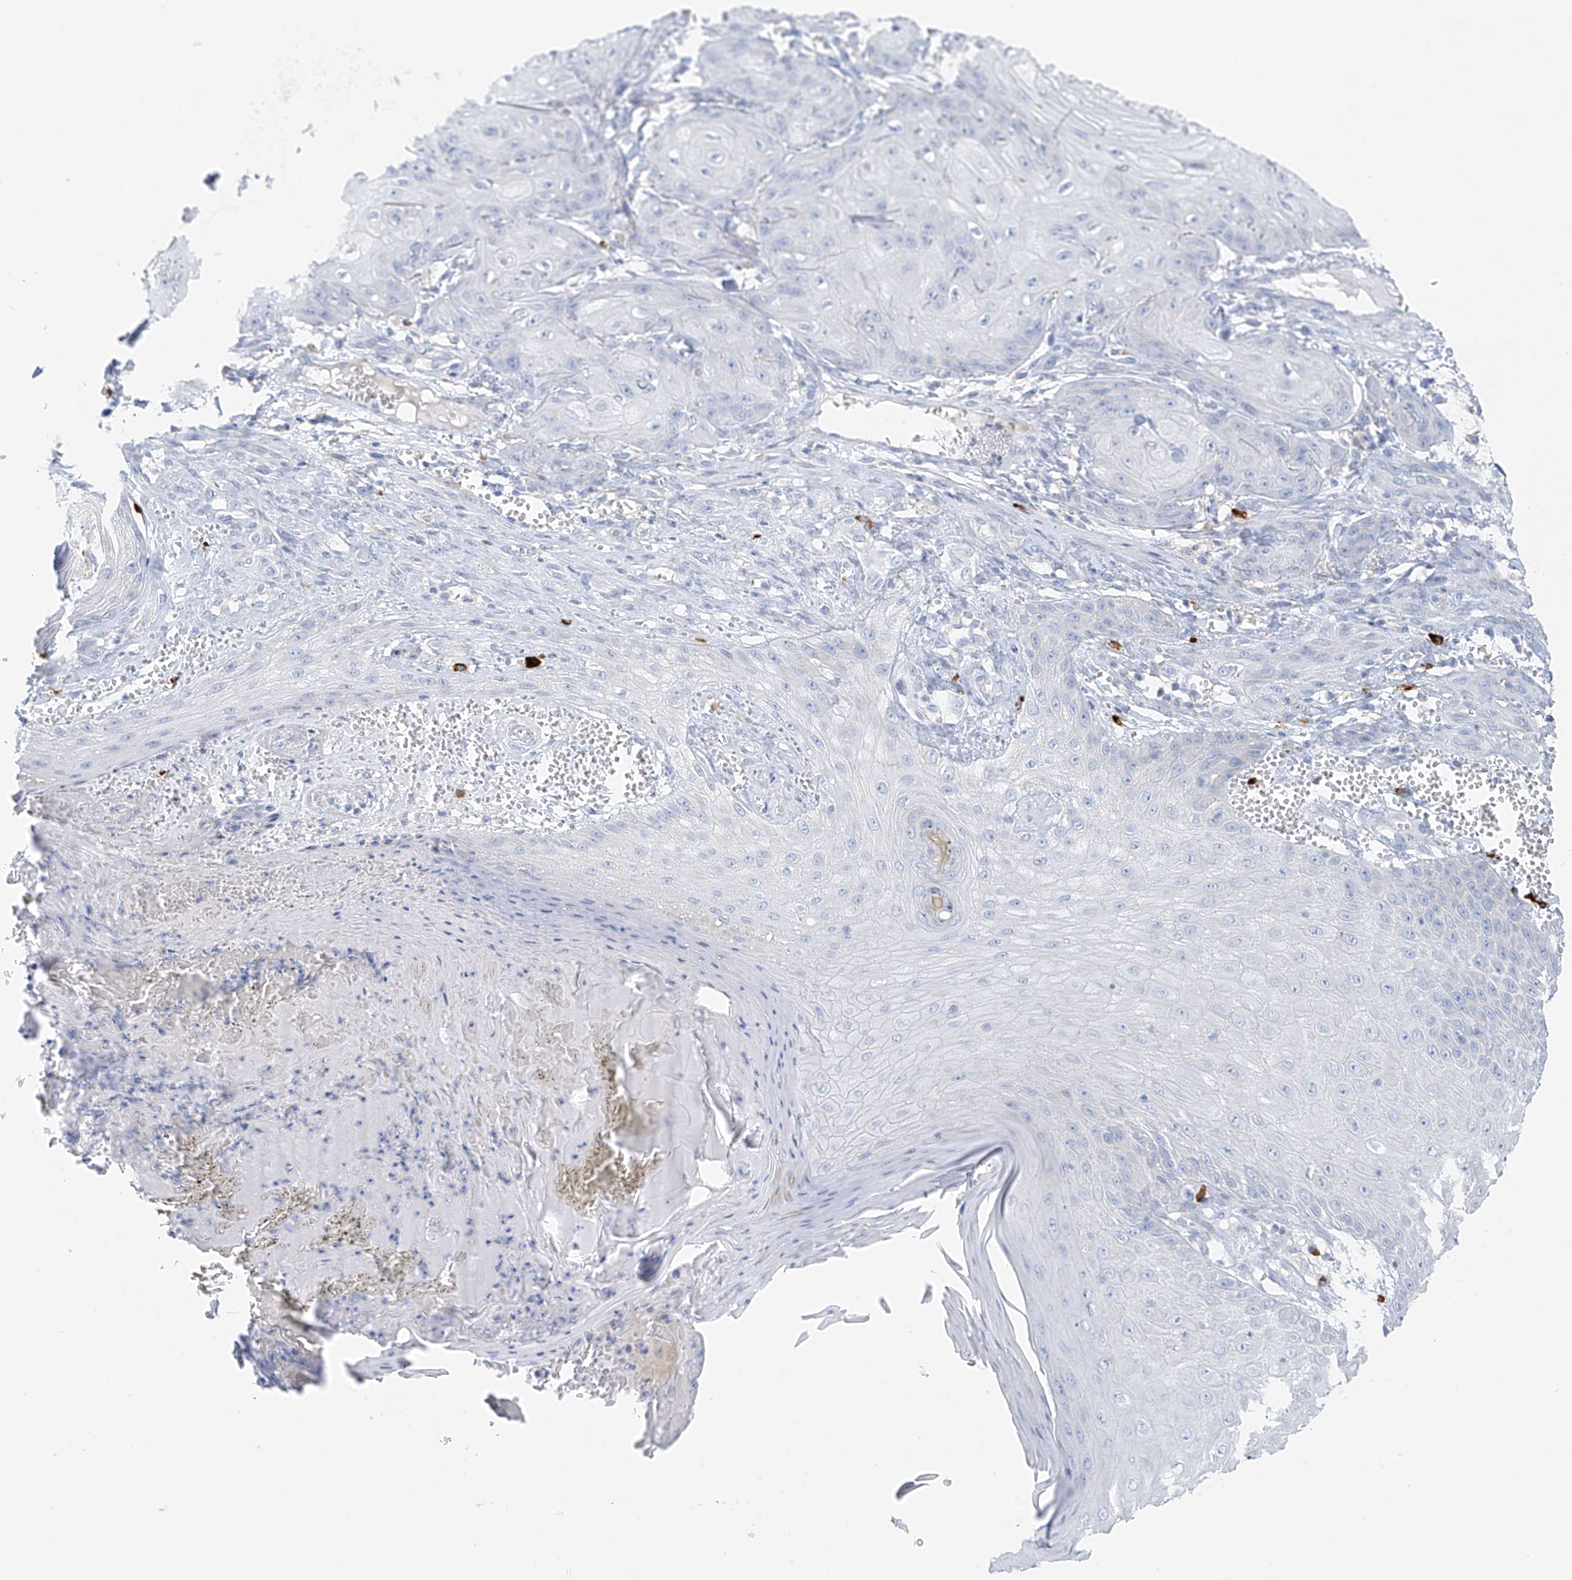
{"staining": {"intensity": "negative", "quantity": "none", "location": "none"}, "tissue": "skin cancer", "cell_type": "Tumor cells", "image_type": "cancer", "snomed": [{"axis": "morphology", "description": "Squamous cell carcinoma, NOS"}, {"axis": "topography", "description": "Skin"}], "caption": "Skin cancer was stained to show a protein in brown. There is no significant staining in tumor cells. The staining is performed using DAB (3,3'-diaminobenzidine) brown chromogen with nuclei counter-stained in using hematoxylin.", "gene": "POMGNT2", "patient": {"sex": "male", "age": 74}}